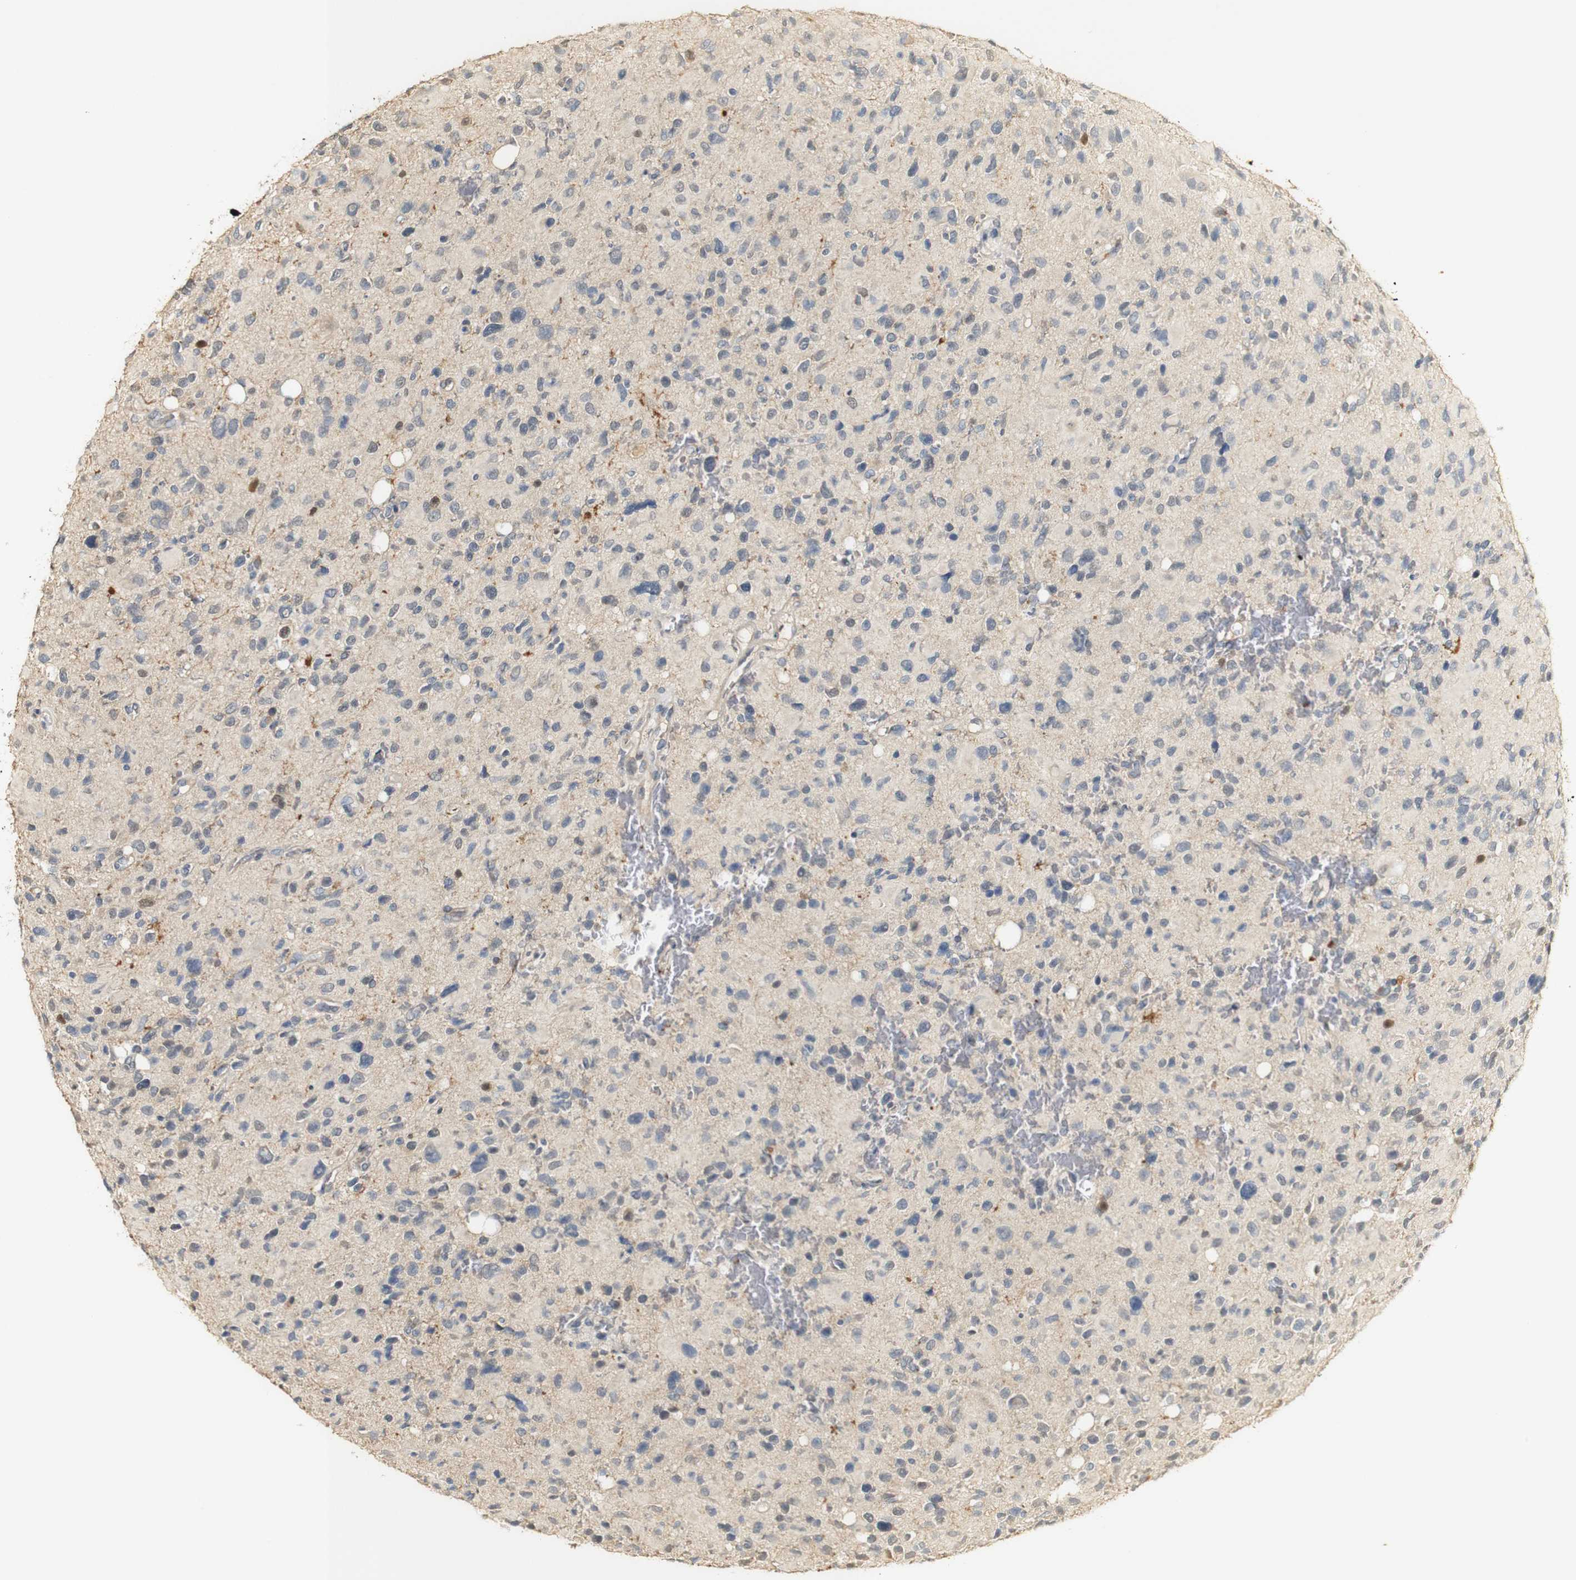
{"staining": {"intensity": "negative", "quantity": "none", "location": "none"}, "tissue": "glioma", "cell_type": "Tumor cells", "image_type": "cancer", "snomed": [{"axis": "morphology", "description": "Glioma, malignant, High grade"}, {"axis": "topography", "description": "Brain"}], "caption": "This is a histopathology image of IHC staining of glioma, which shows no staining in tumor cells.", "gene": "SYT7", "patient": {"sex": "male", "age": 48}}